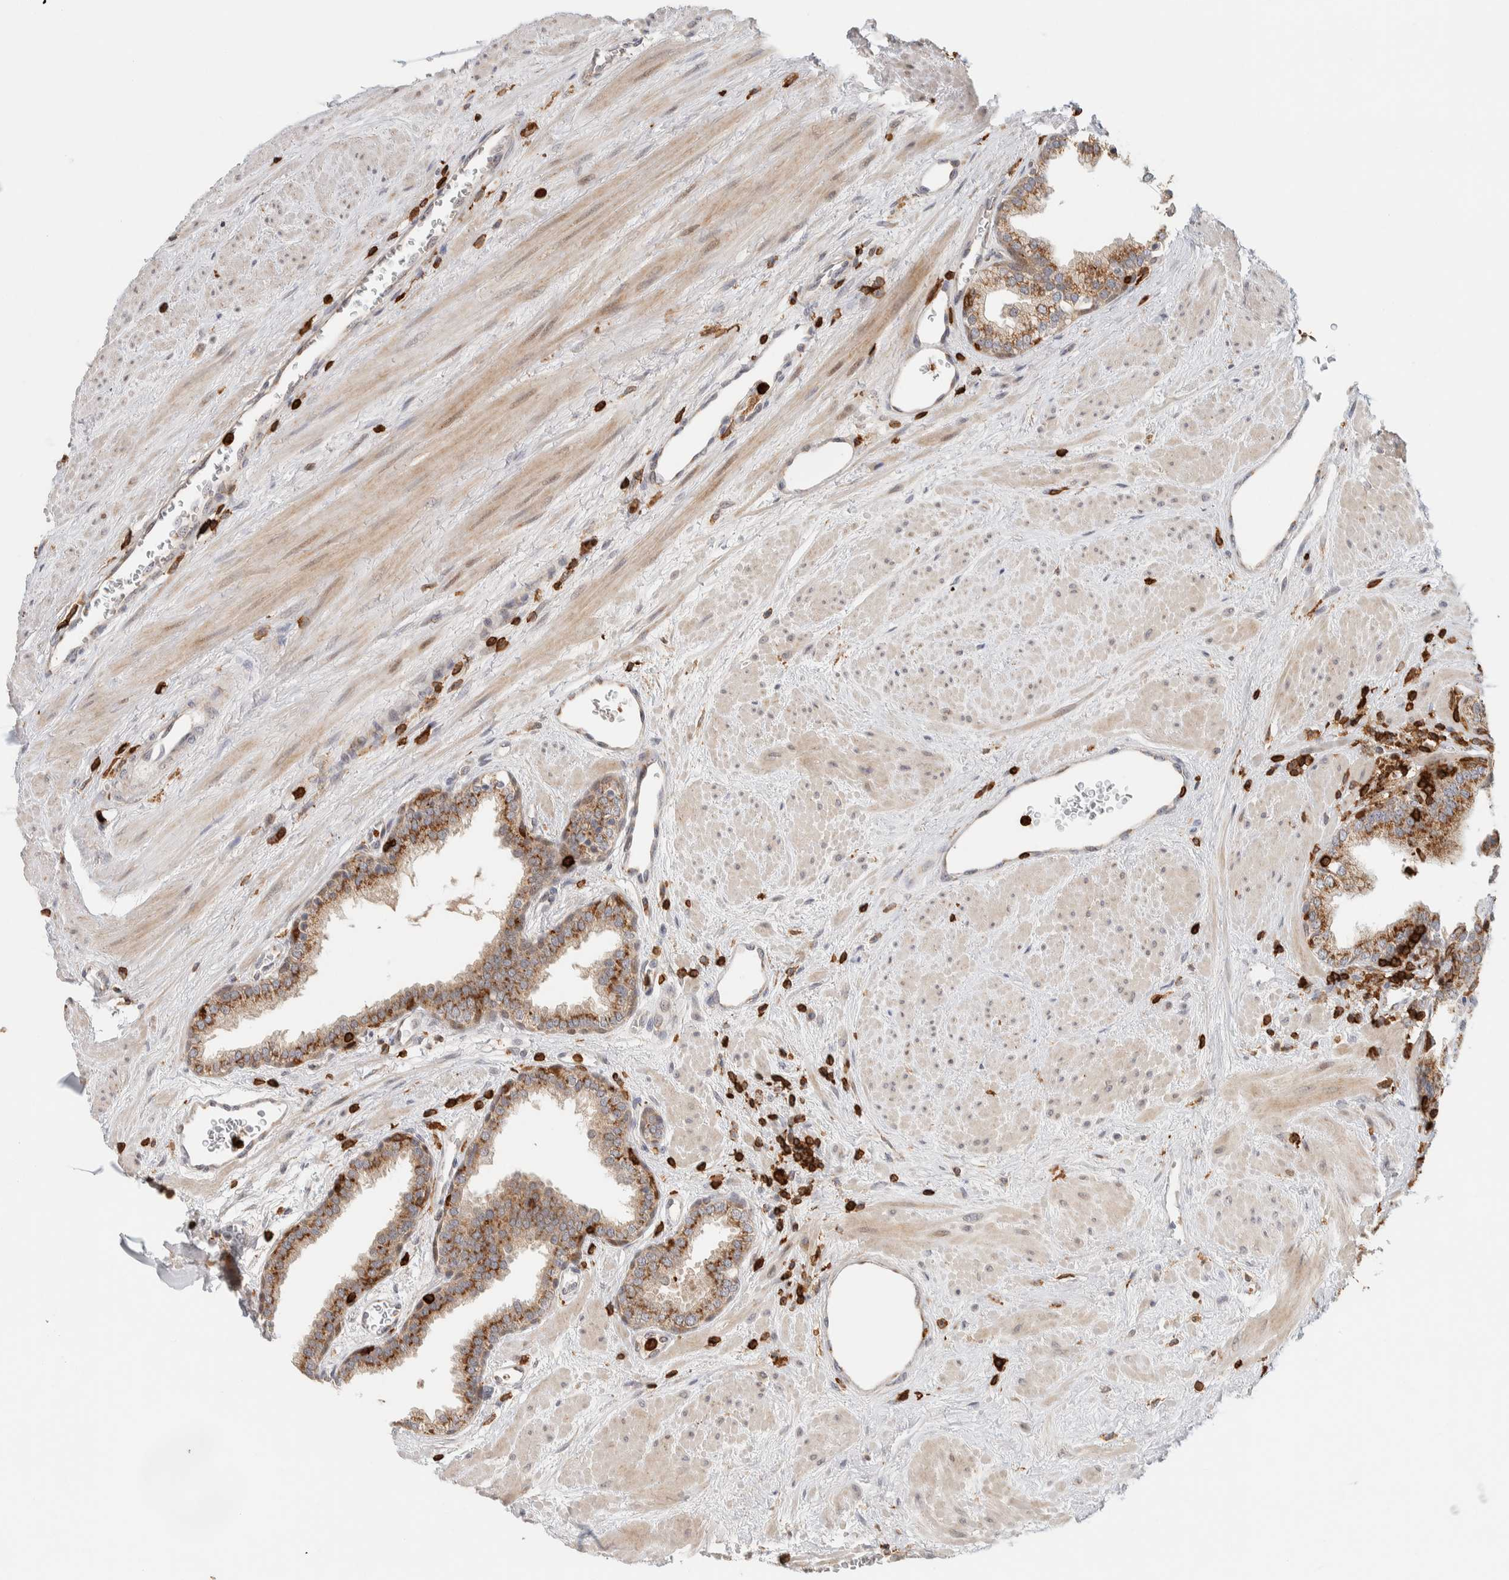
{"staining": {"intensity": "strong", "quantity": ">75%", "location": "cytoplasmic/membranous"}, "tissue": "prostate", "cell_type": "Glandular cells", "image_type": "normal", "snomed": [{"axis": "morphology", "description": "Normal tissue, NOS"}, {"axis": "topography", "description": "Prostate"}], "caption": "Glandular cells display high levels of strong cytoplasmic/membranous positivity in approximately >75% of cells in benign prostate. (brown staining indicates protein expression, while blue staining denotes nuclei).", "gene": "RUNDC1", "patient": {"sex": "male", "age": 51}}